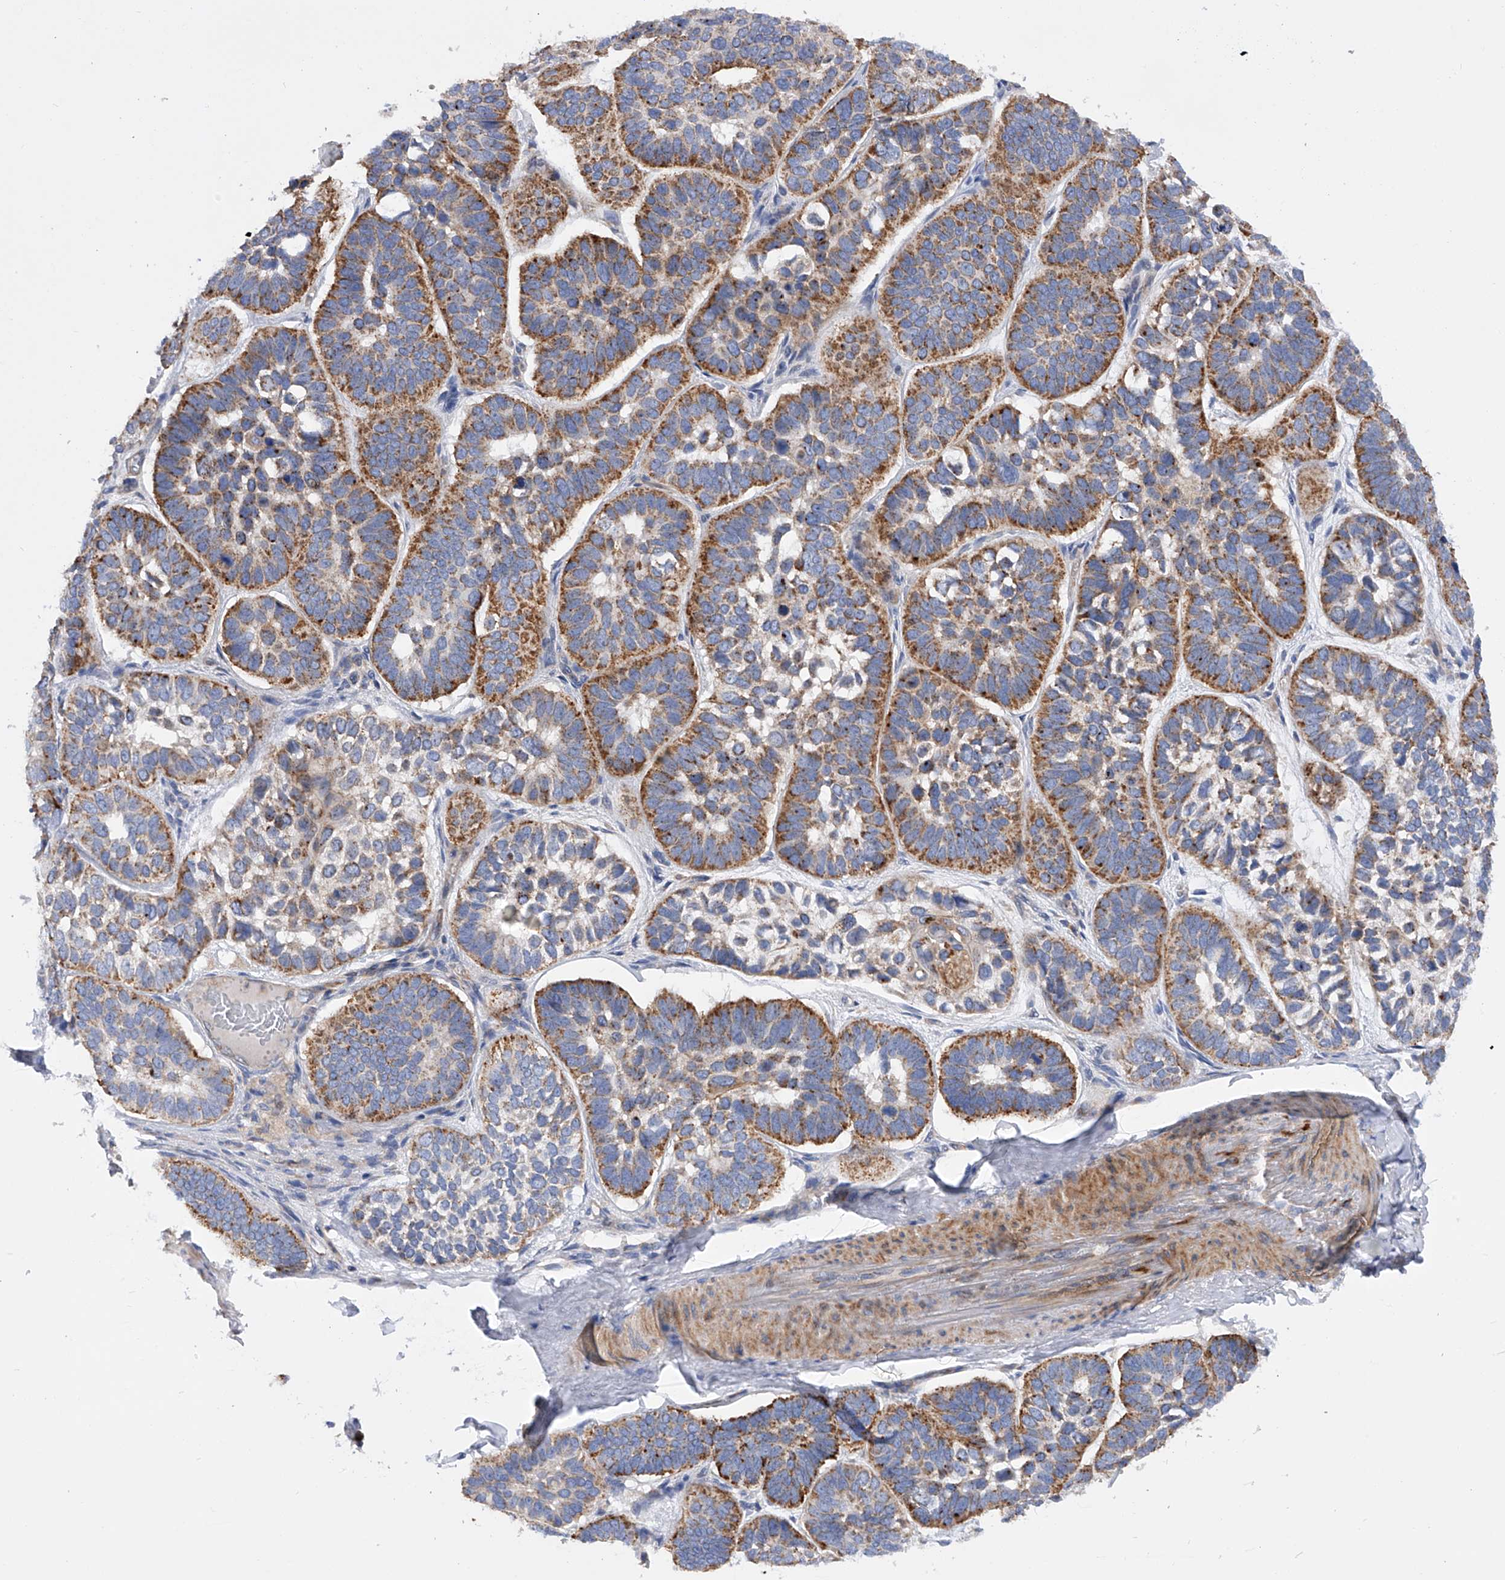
{"staining": {"intensity": "moderate", "quantity": ">75%", "location": "cytoplasmic/membranous"}, "tissue": "skin cancer", "cell_type": "Tumor cells", "image_type": "cancer", "snomed": [{"axis": "morphology", "description": "Basal cell carcinoma"}, {"axis": "topography", "description": "Skin"}], "caption": "About >75% of tumor cells in skin cancer display moderate cytoplasmic/membranous protein staining as visualized by brown immunohistochemical staining.", "gene": "MLYCD", "patient": {"sex": "male", "age": 62}}